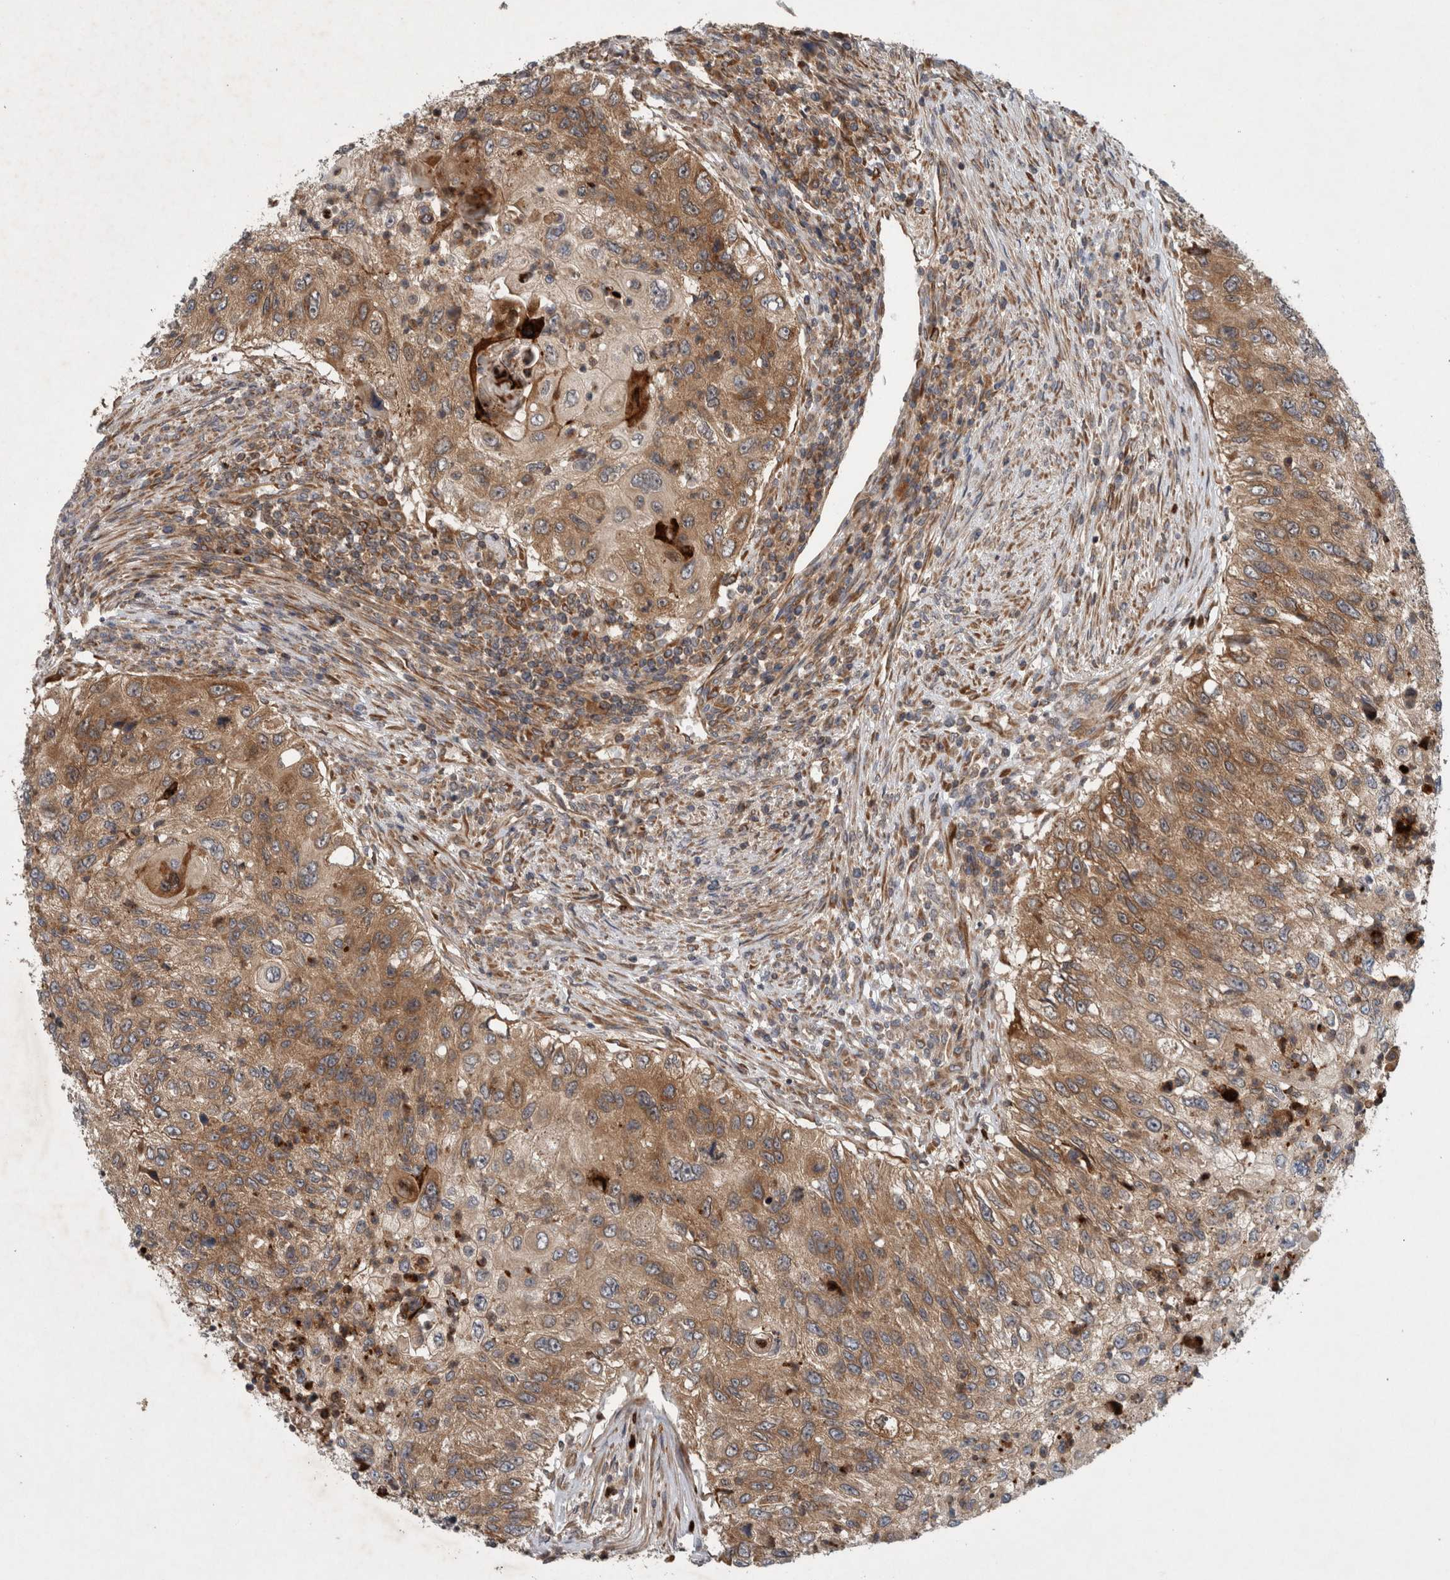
{"staining": {"intensity": "moderate", "quantity": ">75%", "location": "cytoplasmic/membranous"}, "tissue": "urothelial cancer", "cell_type": "Tumor cells", "image_type": "cancer", "snomed": [{"axis": "morphology", "description": "Urothelial carcinoma, High grade"}, {"axis": "topography", "description": "Urinary bladder"}], "caption": "Urothelial carcinoma (high-grade) was stained to show a protein in brown. There is medium levels of moderate cytoplasmic/membranous staining in about >75% of tumor cells. The protein is stained brown, and the nuclei are stained in blue (DAB IHC with brightfield microscopy, high magnification).", "gene": "PDCD2", "patient": {"sex": "female", "age": 60}}